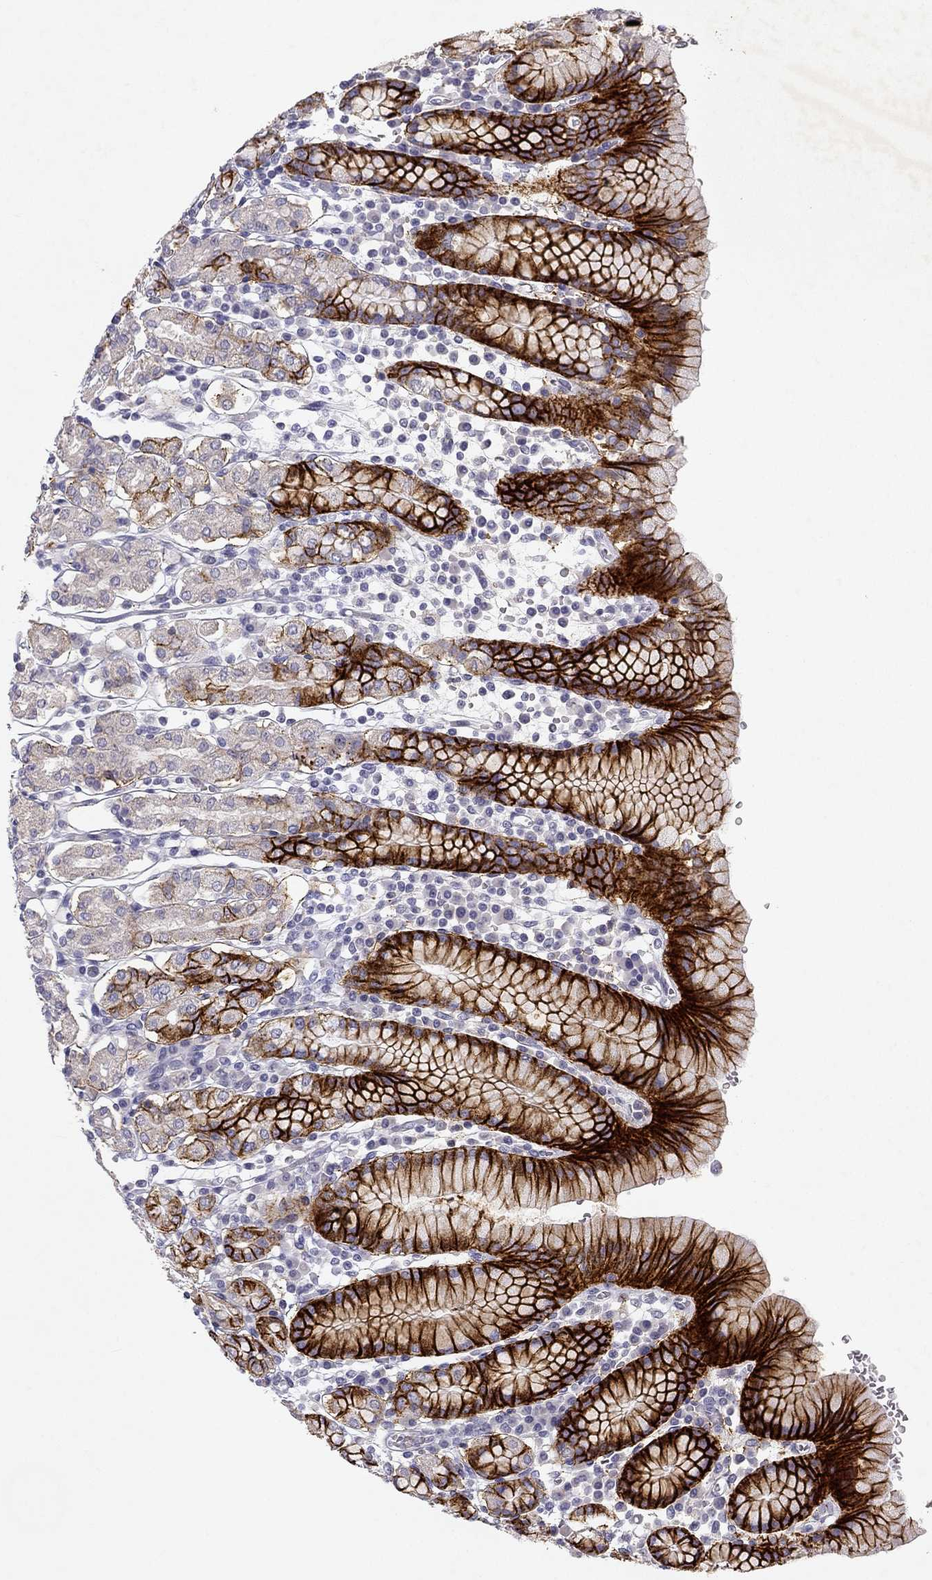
{"staining": {"intensity": "strong", "quantity": "25%-75%", "location": "cytoplasmic/membranous"}, "tissue": "stomach", "cell_type": "Glandular cells", "image_type": "normal", "snomed": [{"axis": "morphology", "description": "Normal tissue, NOS"}, {"axis": "topography", "description": "Stomach, upper"}, {"axis": "topography", "description": "Stomach"}], "caption": "Strong cytoplasmic/membranous protein positivity is identified in approximately 25%-75% of glandular cells in stomach. (DAB (3,3'-diaminobenzidine) IHC with brightfield microscopy, high magnification).", "gene": "SLC6A4", "patient": {"sex": "male", "age": 62}}